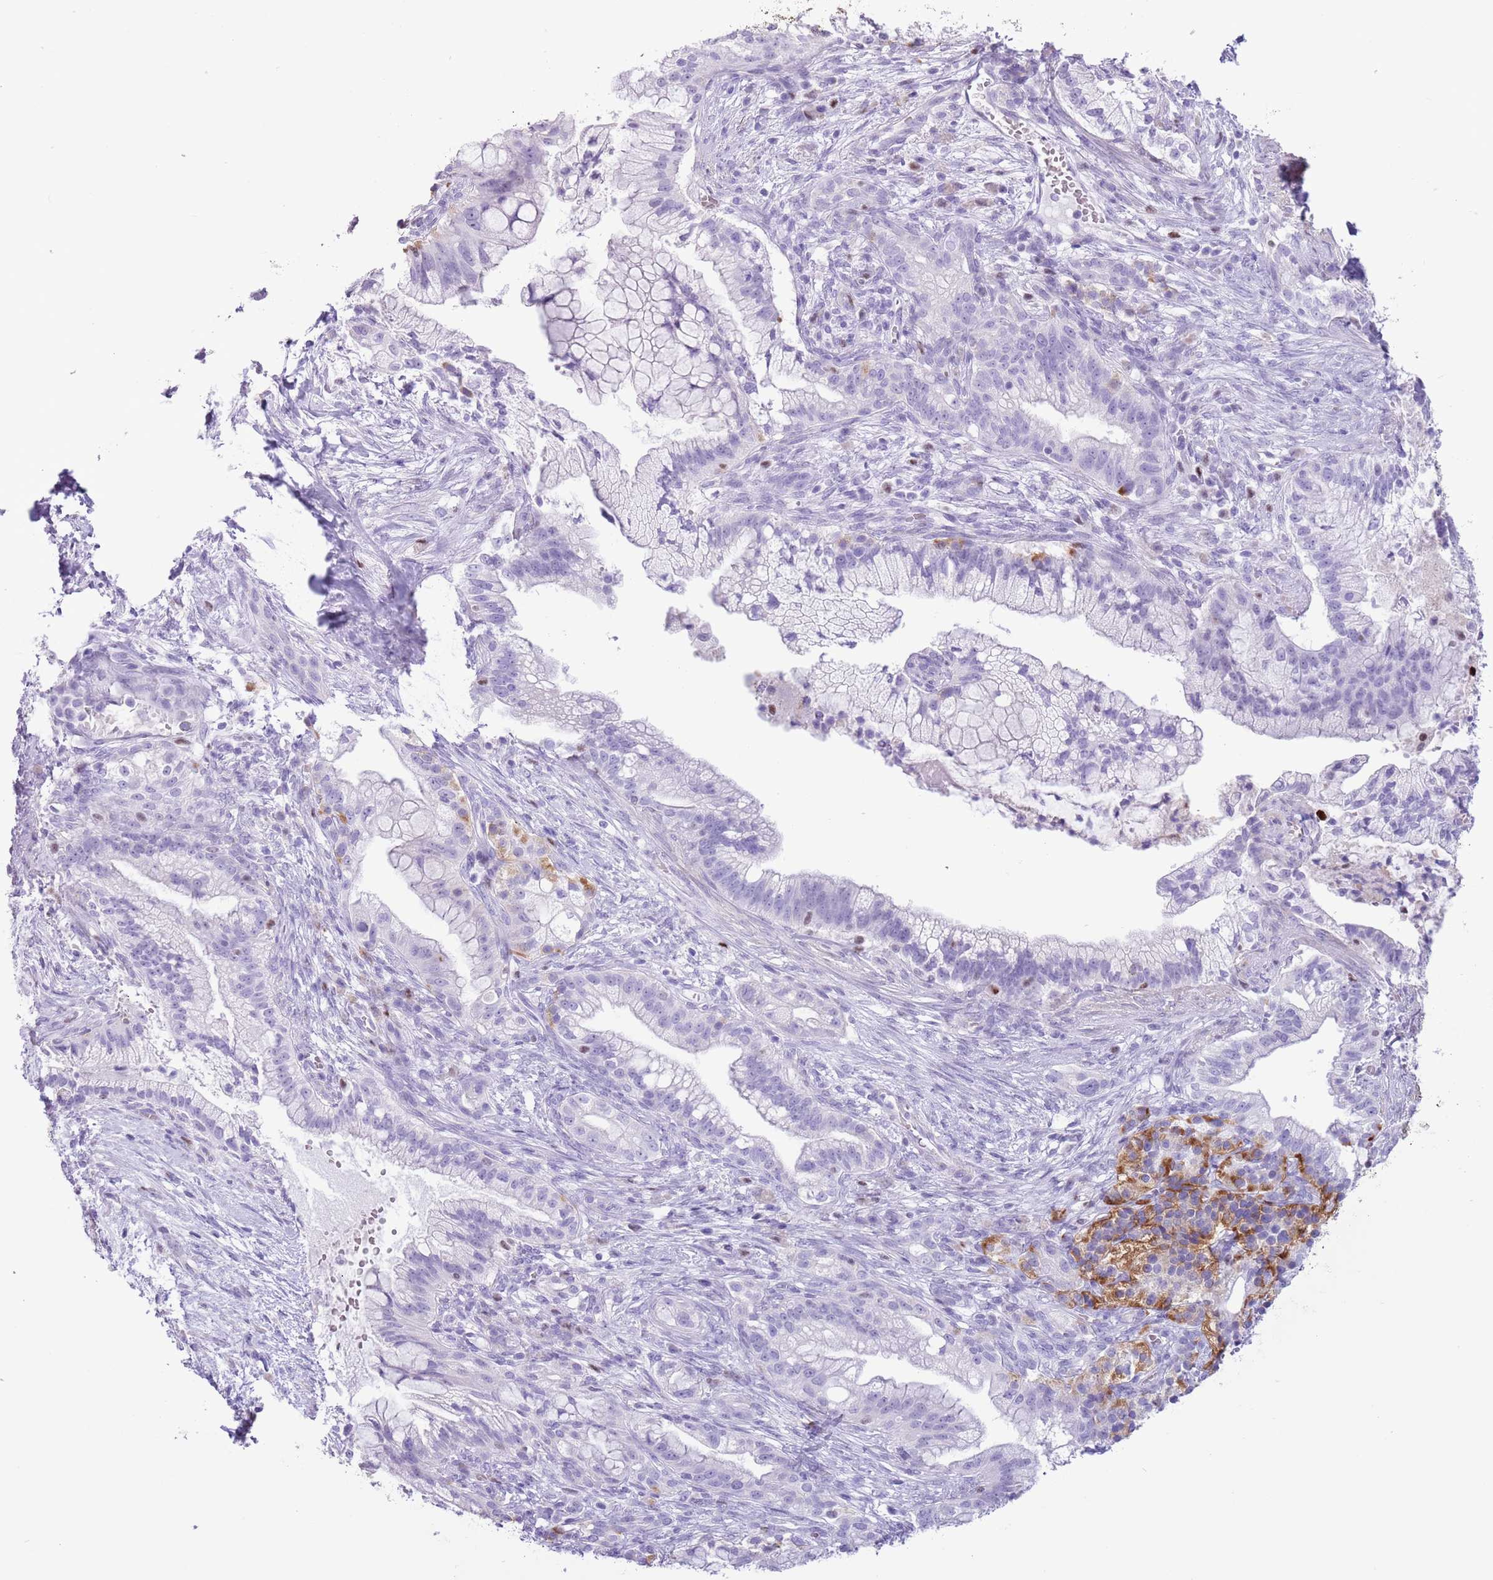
{"staining": {"intensity": "negative", "quantity": "none", "location": "none"}, "tissue": "pancreatic cancer", "cell_type": "Tumor cells", "image_type": "cancer", "snomed": [{"axis": "morphology", "description": "Adenocarcinoma, NOS"}, {"axis": "topography", "description": "Pancreas"}], "caption": "Tumor cells show no significant protein positivity in pancreatic cancer. Nuclei are stained in blue.", "gene": "SLC7A14", "patient": {"sex": "male", "age": 44}}